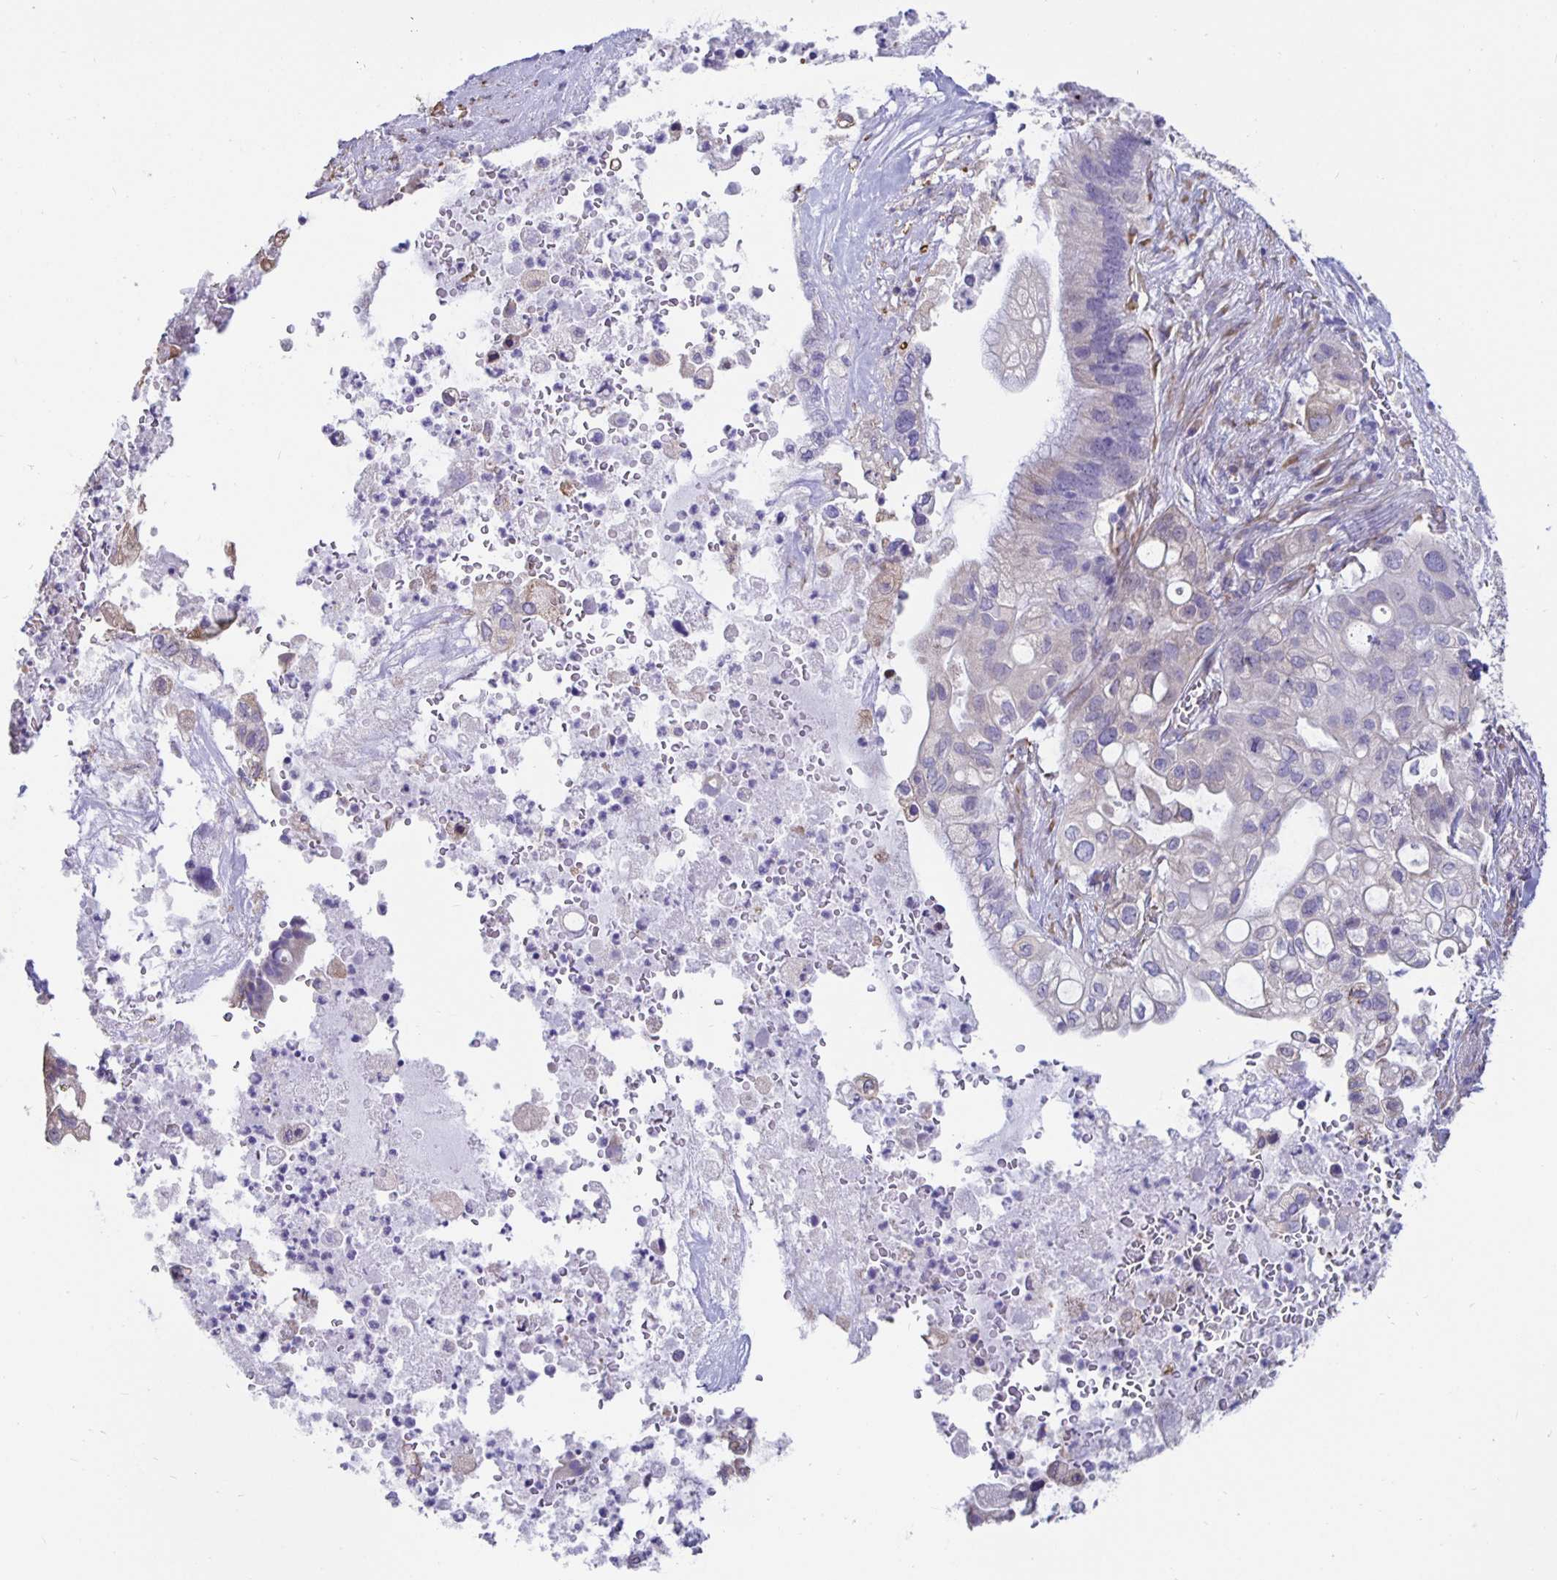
{"staining": {"intensity": "negative", "quantity": "none", "location": "none"}, "tissue": "pancreatic cancer", "cell_type": "Tumor cells", "image_type": "cancer", "snomed": [{"axis": "morphology", "description": "Adenocarcinoma, NOS"}, {"axis": "topography", "description": "Pancreas"}], "caption": "Histopathology image shows no significant protein positivity in tumor cells of pancreatic cancer.", "gene": "DNAI2", "patient": {"sex": "female", "age": 72}}